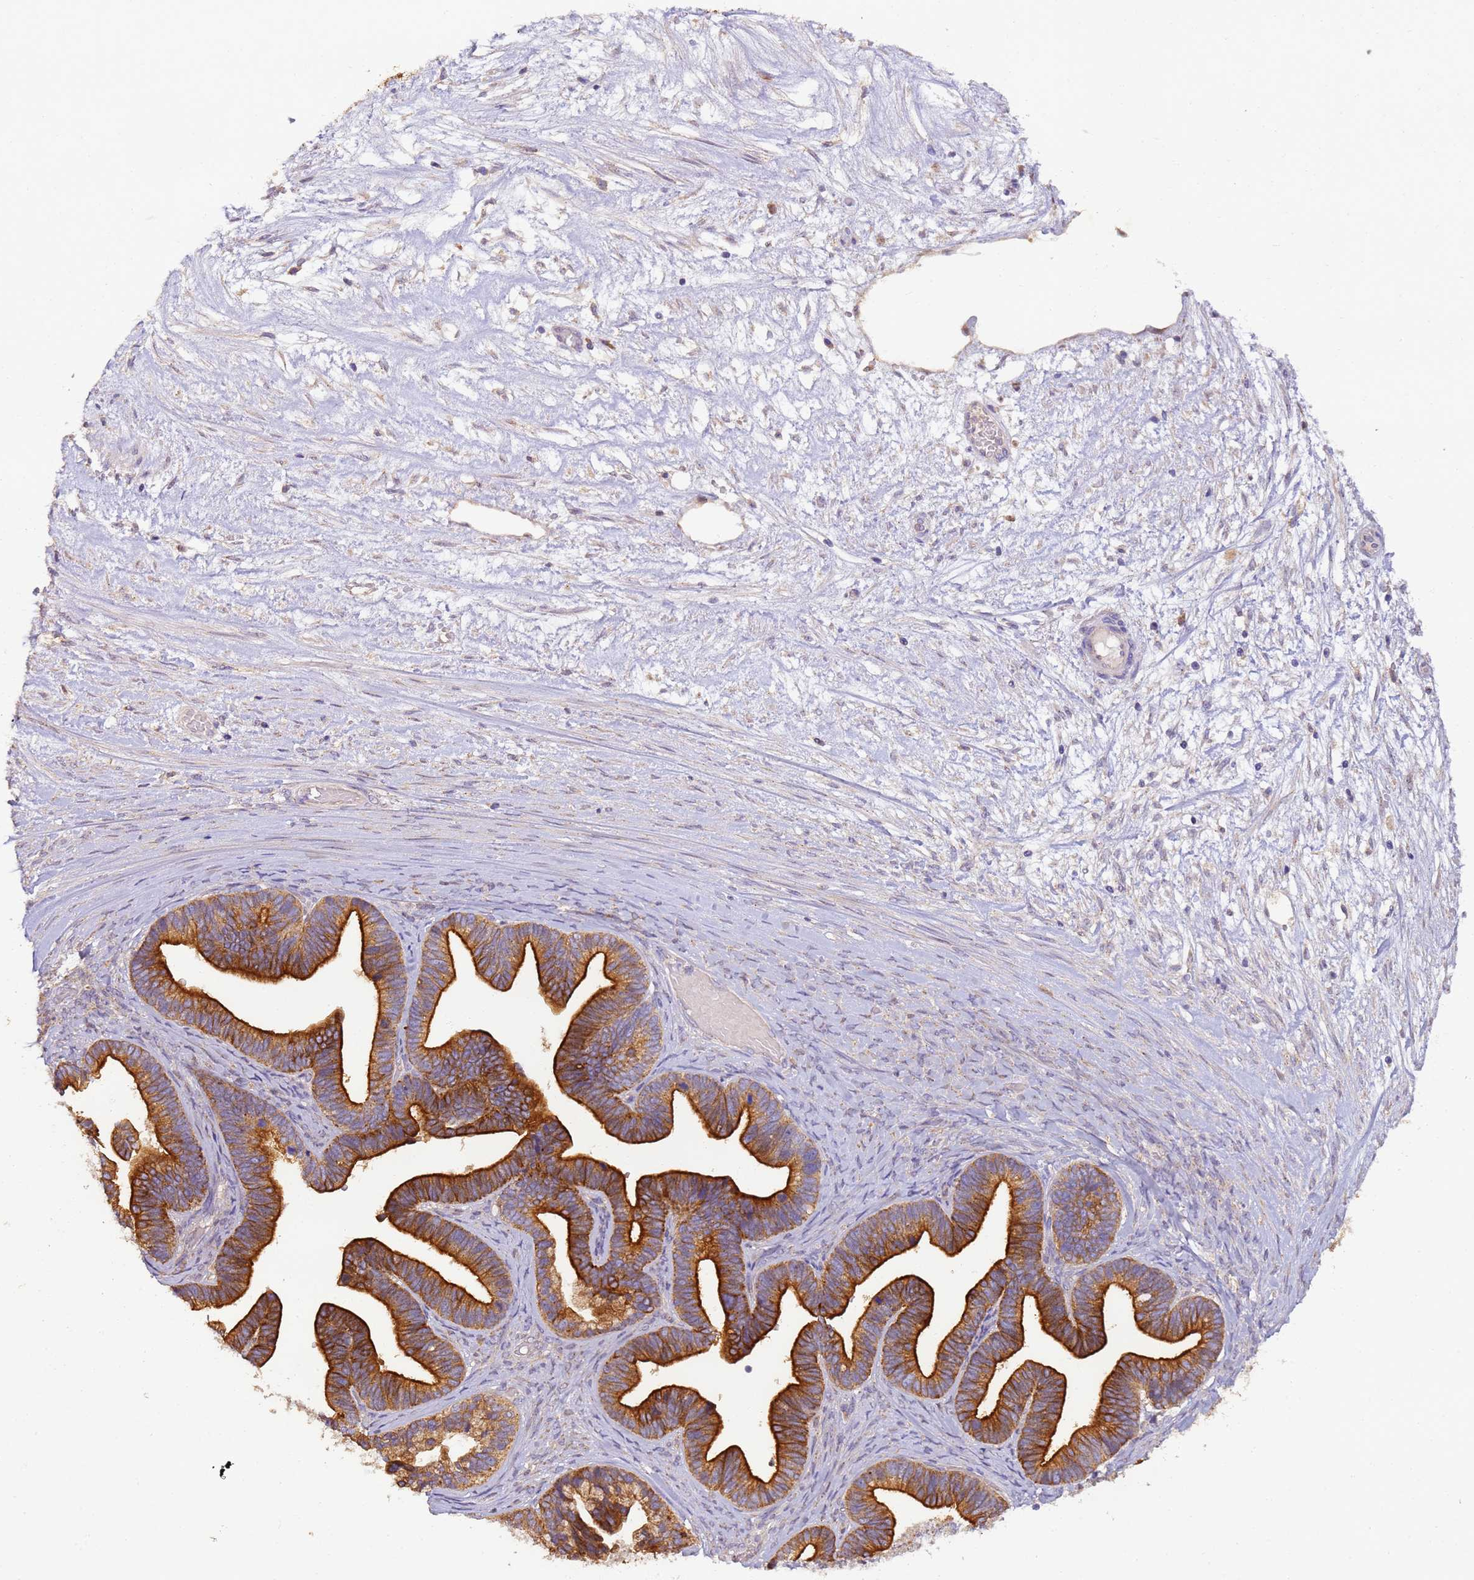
{"staining": {"intensity": "strong", "quantity": ">75%", "location": "cytoplasmic/membranous"}, "tissue": "ovarian cancer", "cell_type": "Tumor cells", "image_type": "cancer", "snomed": [{"axis": "morphology", "description": "Cystadenocarcinoma, serous, NOS"}, {"axis": "topography", "description": "Ovary"}], "caption": "Immunohistochemistry of human ovarian serous cystadenocarcinoma shows high levels of strong cytoplasmic/membranous positivity in about >75% of tumor cells.", "gene": "TIGAR", "patient": {"sex": "female", "age": 56}}